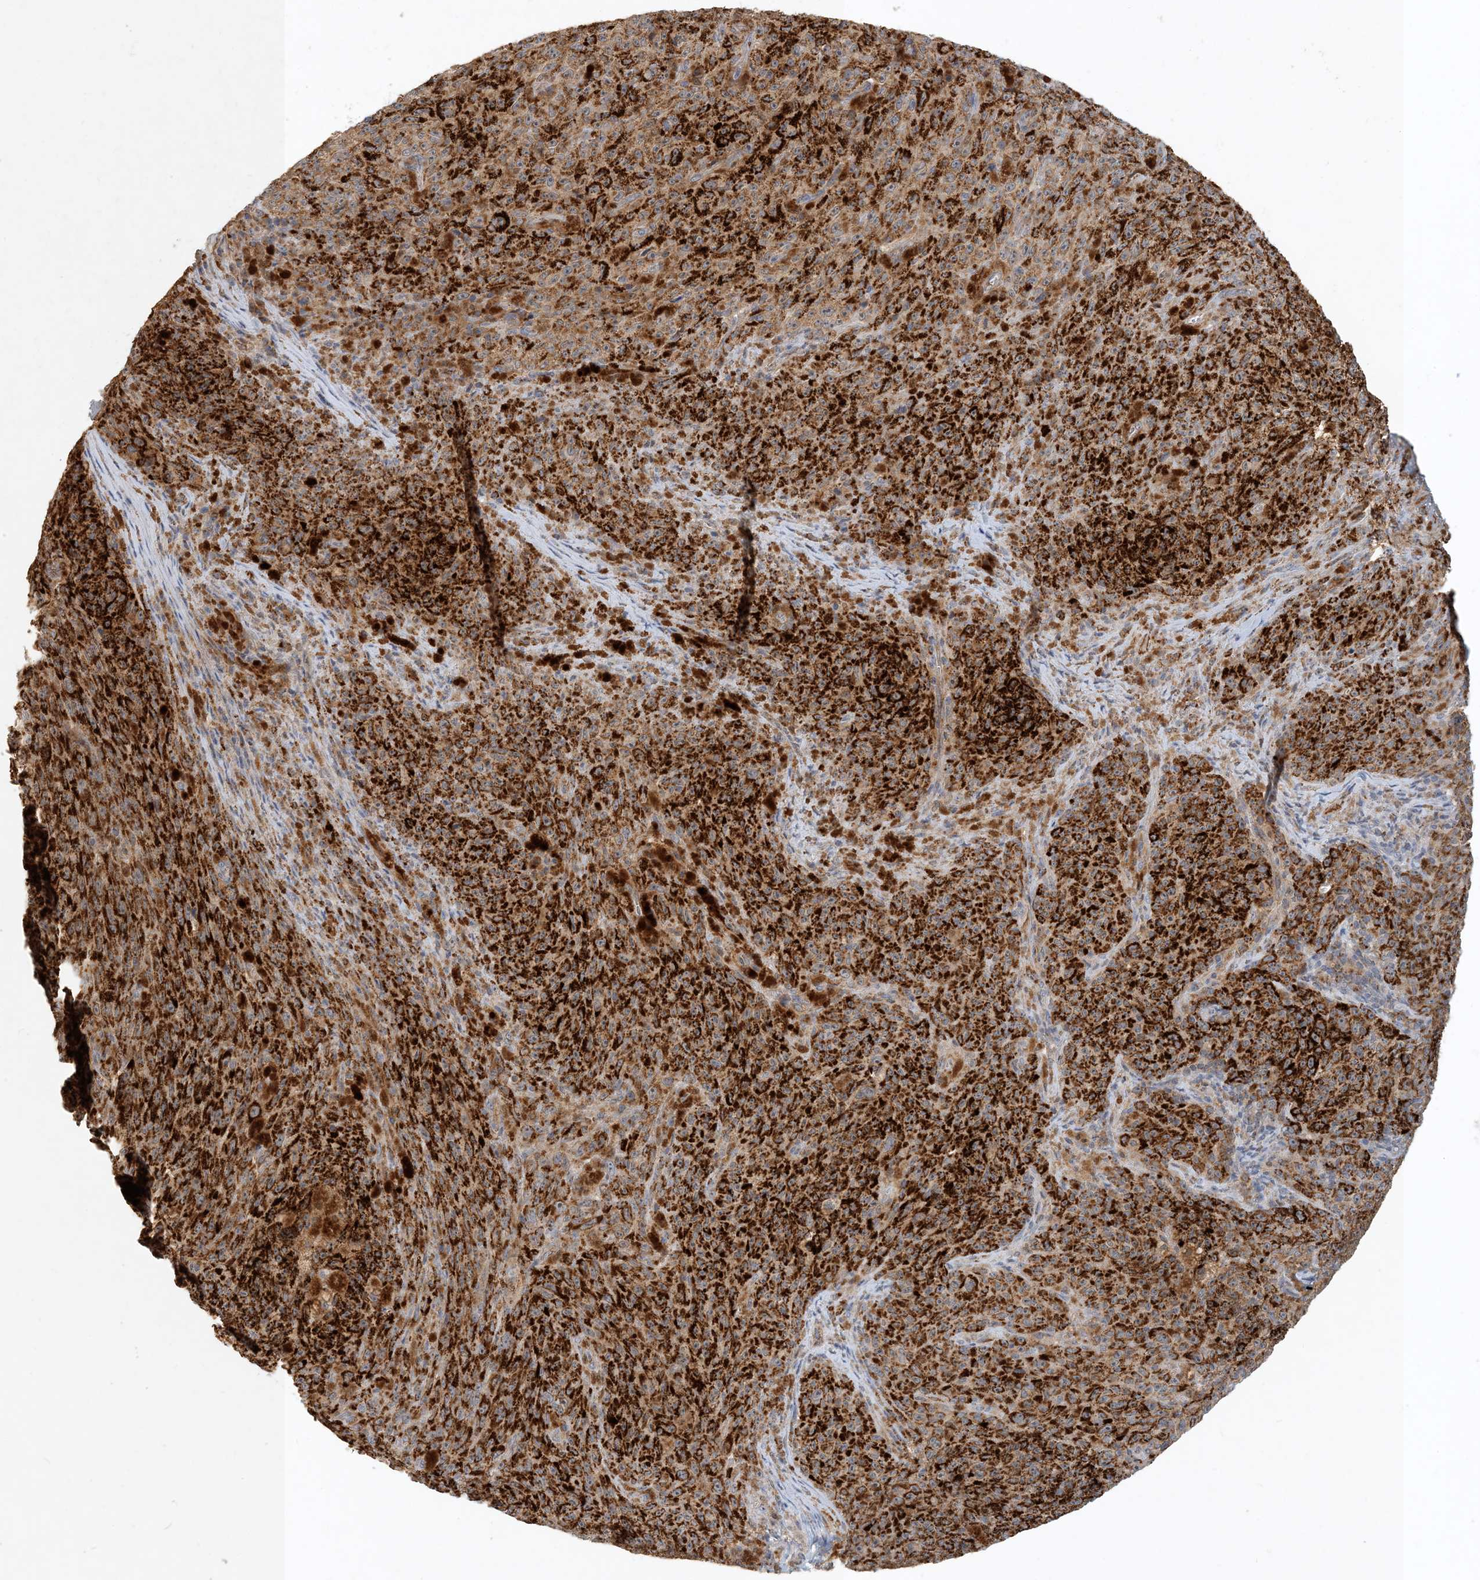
{"staining": {"intensity": "strong", "quantity": ">75%", "location": "cytoplasmic/membranous"}, "tissue": "melanoma", "cell_type": "Tumor cells", "image_type": "cancer", "snomed": [{"axis": "morphology", "description": "Malignant melanoma, NOS"}, {"axis": "topography", "description": "Skin"}], "caption": "Melanoma tissue shows strong cytoplasmic/membranous positivity in about >75% of tumor cells, visualized by immunohistochemistry. The staining was performed using DAB, with brown indicating positive protein expression. Nuclei are stained blue with hematoxylin.", "gene": "ZBTB3", "patient": {"sex": "female", "age": 82}}